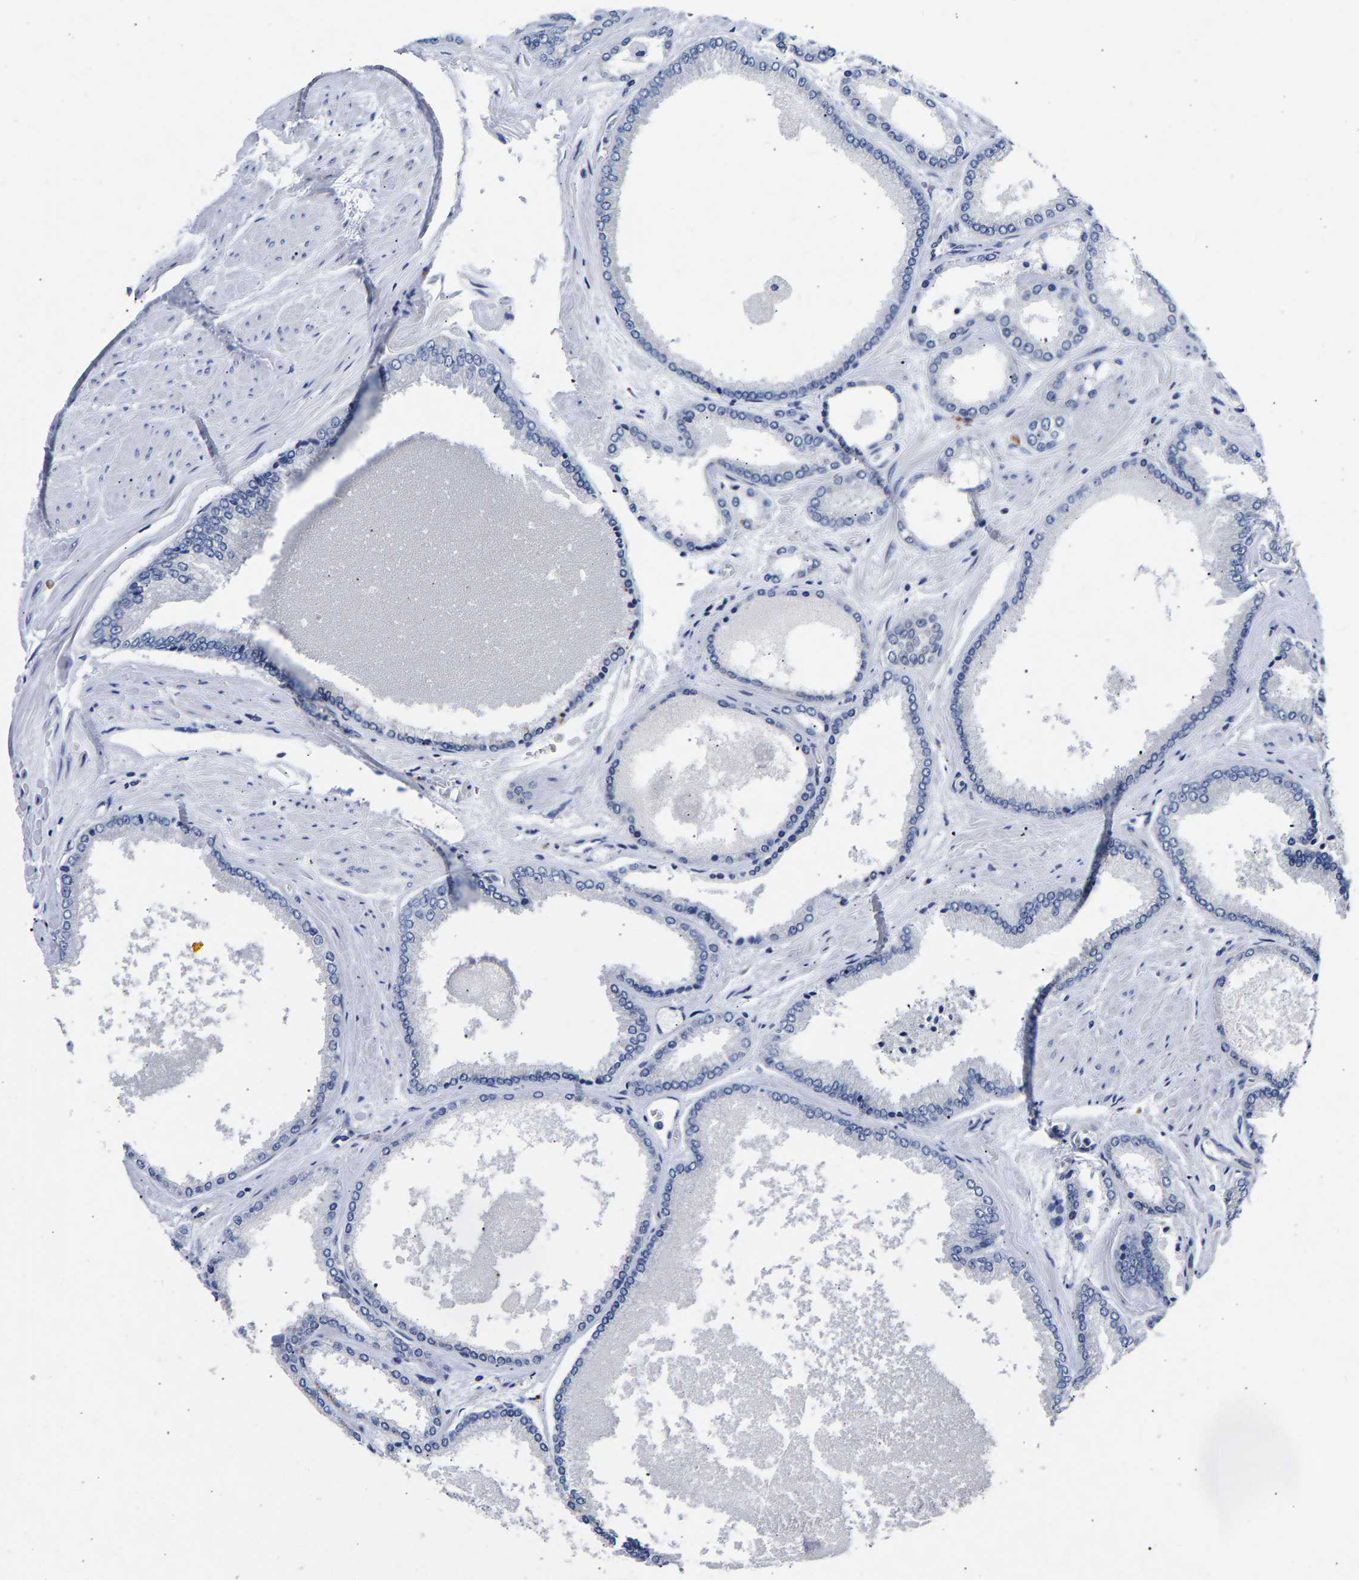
{"staining": {"intensity": "negative", "quantity": "none", "location": "none"}, "tissue": "prostate cancer", "cell_type": "Tumor cells", "image_type": "cancer", "snomed": [{"axis": "morphology", "description": "Adenocarcinoma, High grade"}, {"axis": "topography", "description": "Prostate"}], "caption": "Photomicrograph shows no protein staining in tumor cells of prostate cancer tissue. (DAB immunohistochemistry (IHC) with hematoxylin counter stain).", "gene": "CCDC6", "patient": {"sex": "male", "age": 61}}